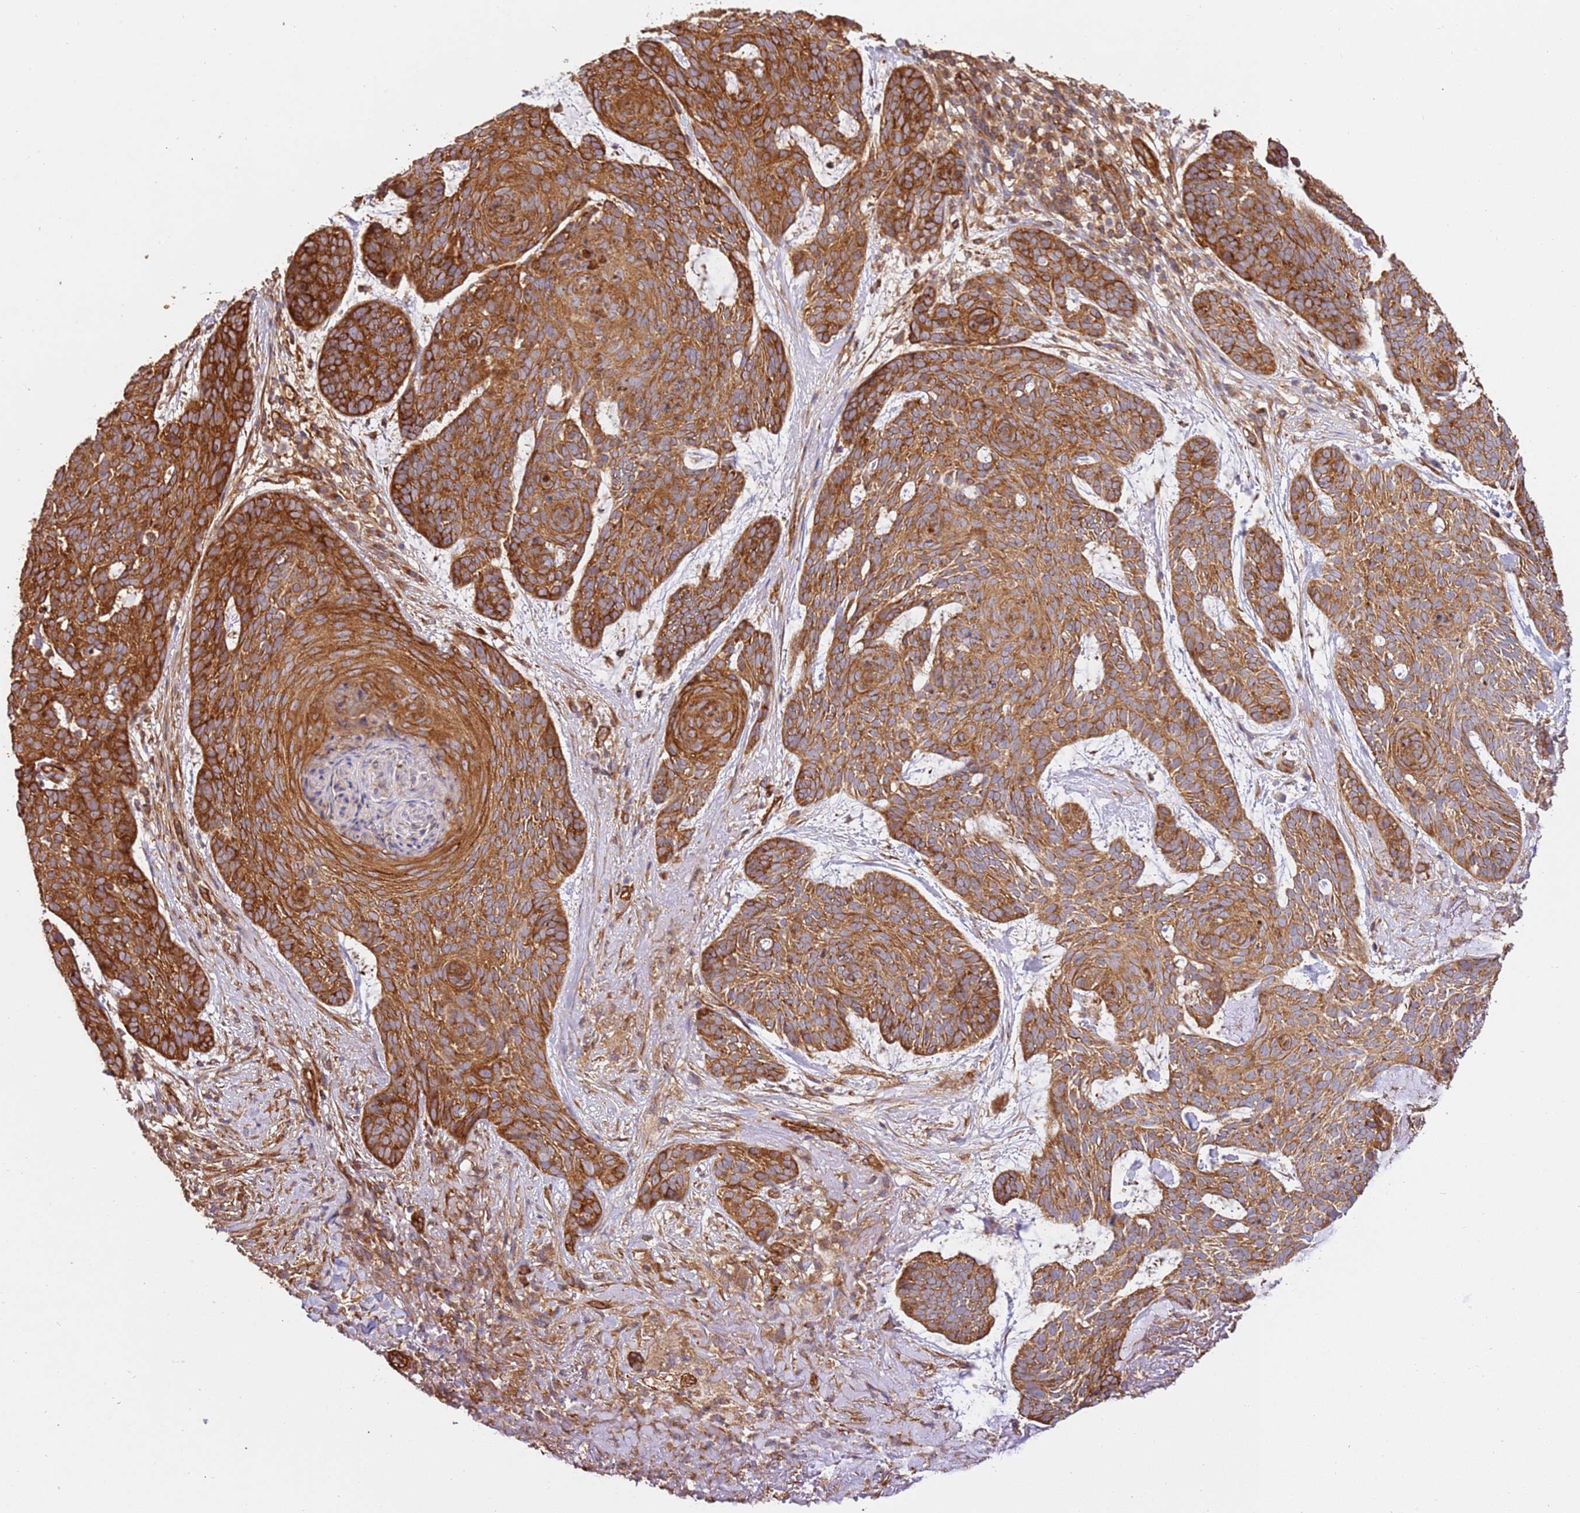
{"staining": {"intensity": "strong", "quantity": ">75%", "location": "cytoplasmic/membranous"}, "tissue": "skin cancer", "cell_type": "Tumor cells", "image_type": "cancer", "snomed": [{"axis": "morphology", "description": "Basal cell carcinoma"}, {"axis": "topography", "description": "Skin"}], "caption": "Immunohistochemical staining of skin basal cell carcinoma demonstrates high levels of strong cytoplasmic/membranous protein positivity in approximately >75% of tumor cells.", "gene": "ZBTB39", "patient": {"sex": "female", "age": 89}}